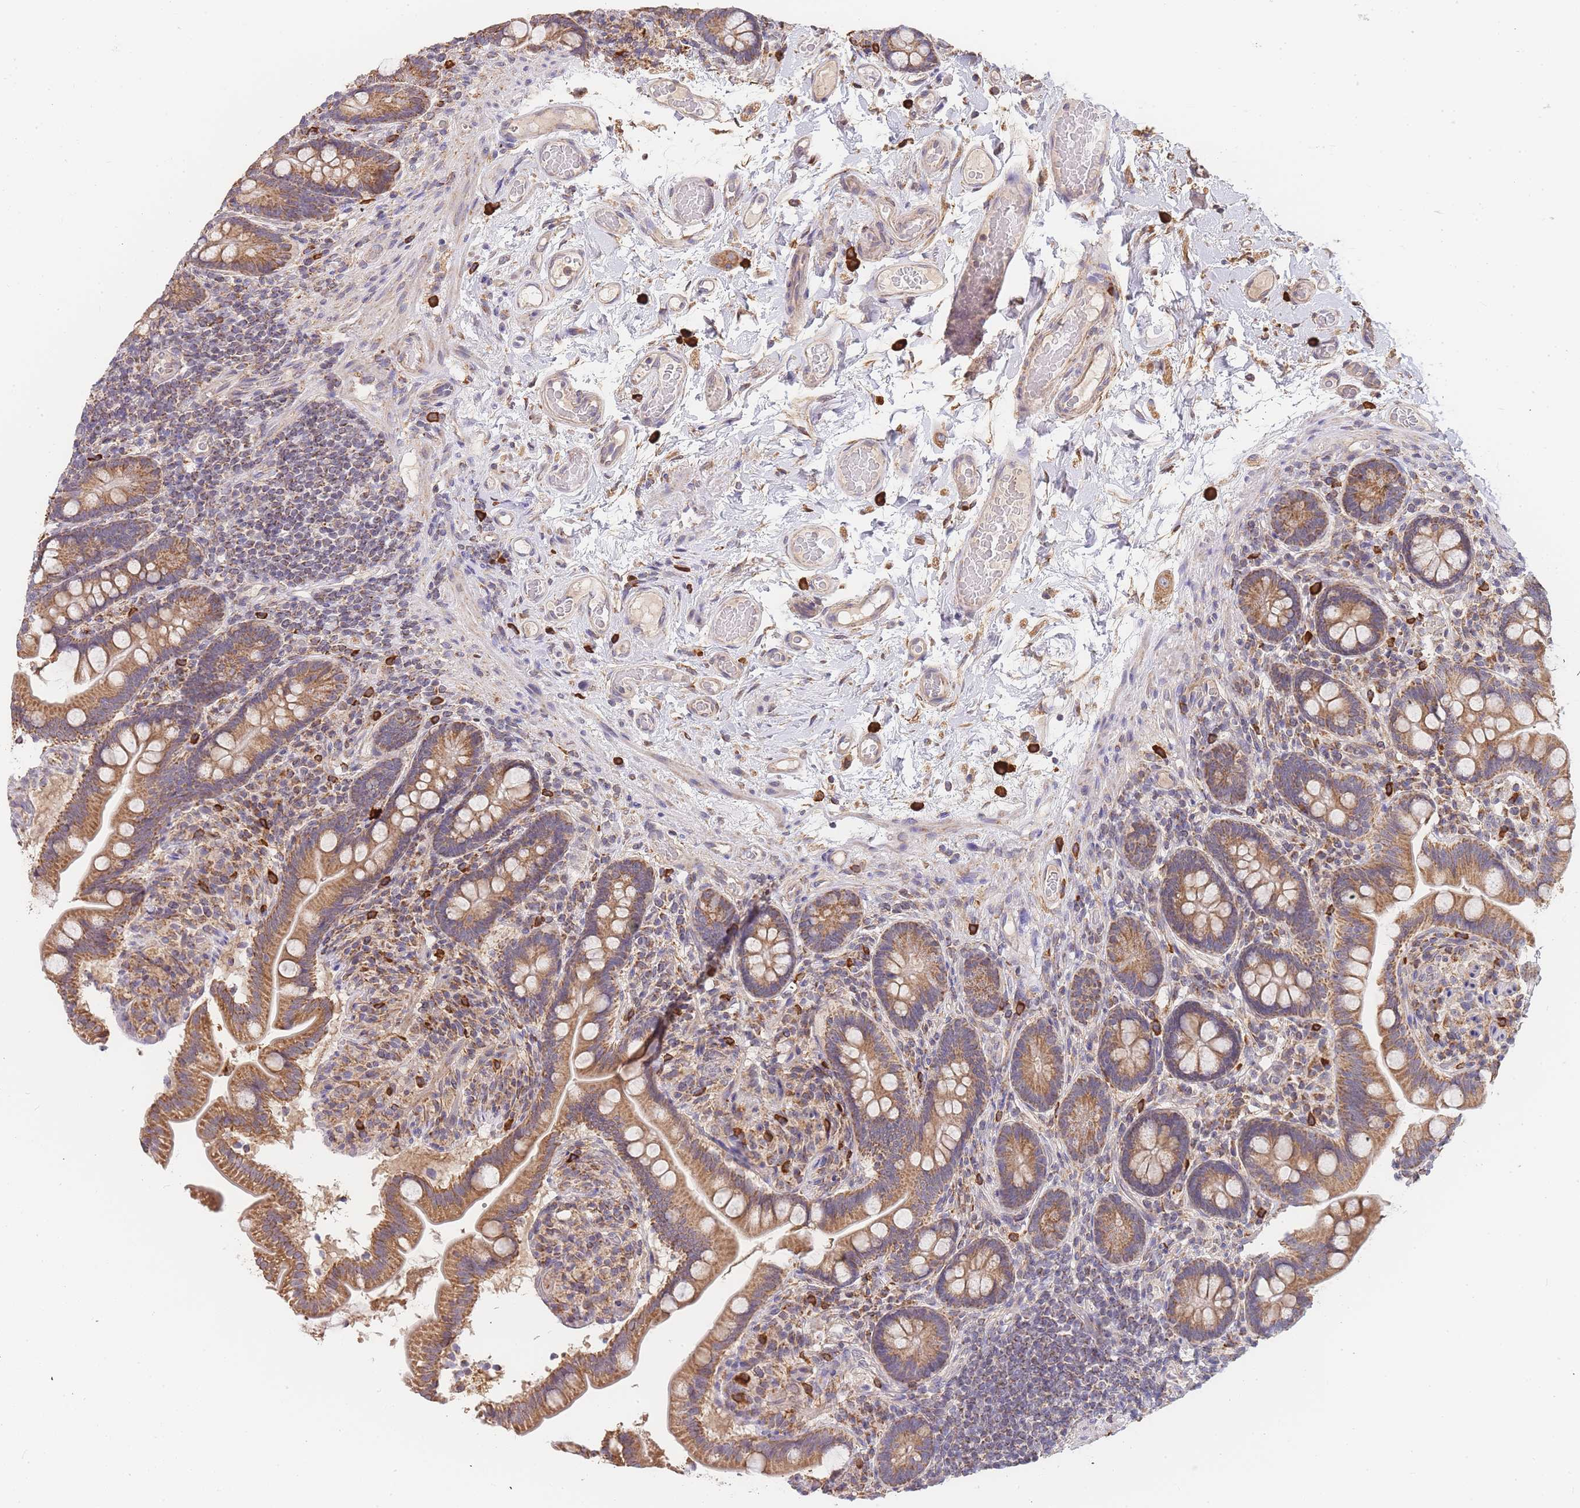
{"staining": {"intensity": "moderate", "quantity": ">75%", "location": "cytoplasmic/membranous"}, "tissue": "small intestine", "cell_type": "Glandular cells", "image_type": "normal", "snomed": [{"axis": "morphology", "description": "Normal tissue, NOS"}, {"axis": "topography", "description": "Small intestine"}], "caption": "This is an image of IHC staining of normal small intestine, which shows moderate positivity in the cytoplasmic/membranous of glandular cells.", "gene": "ADCY9", "patient": {"sex": "female", "age": 64}}